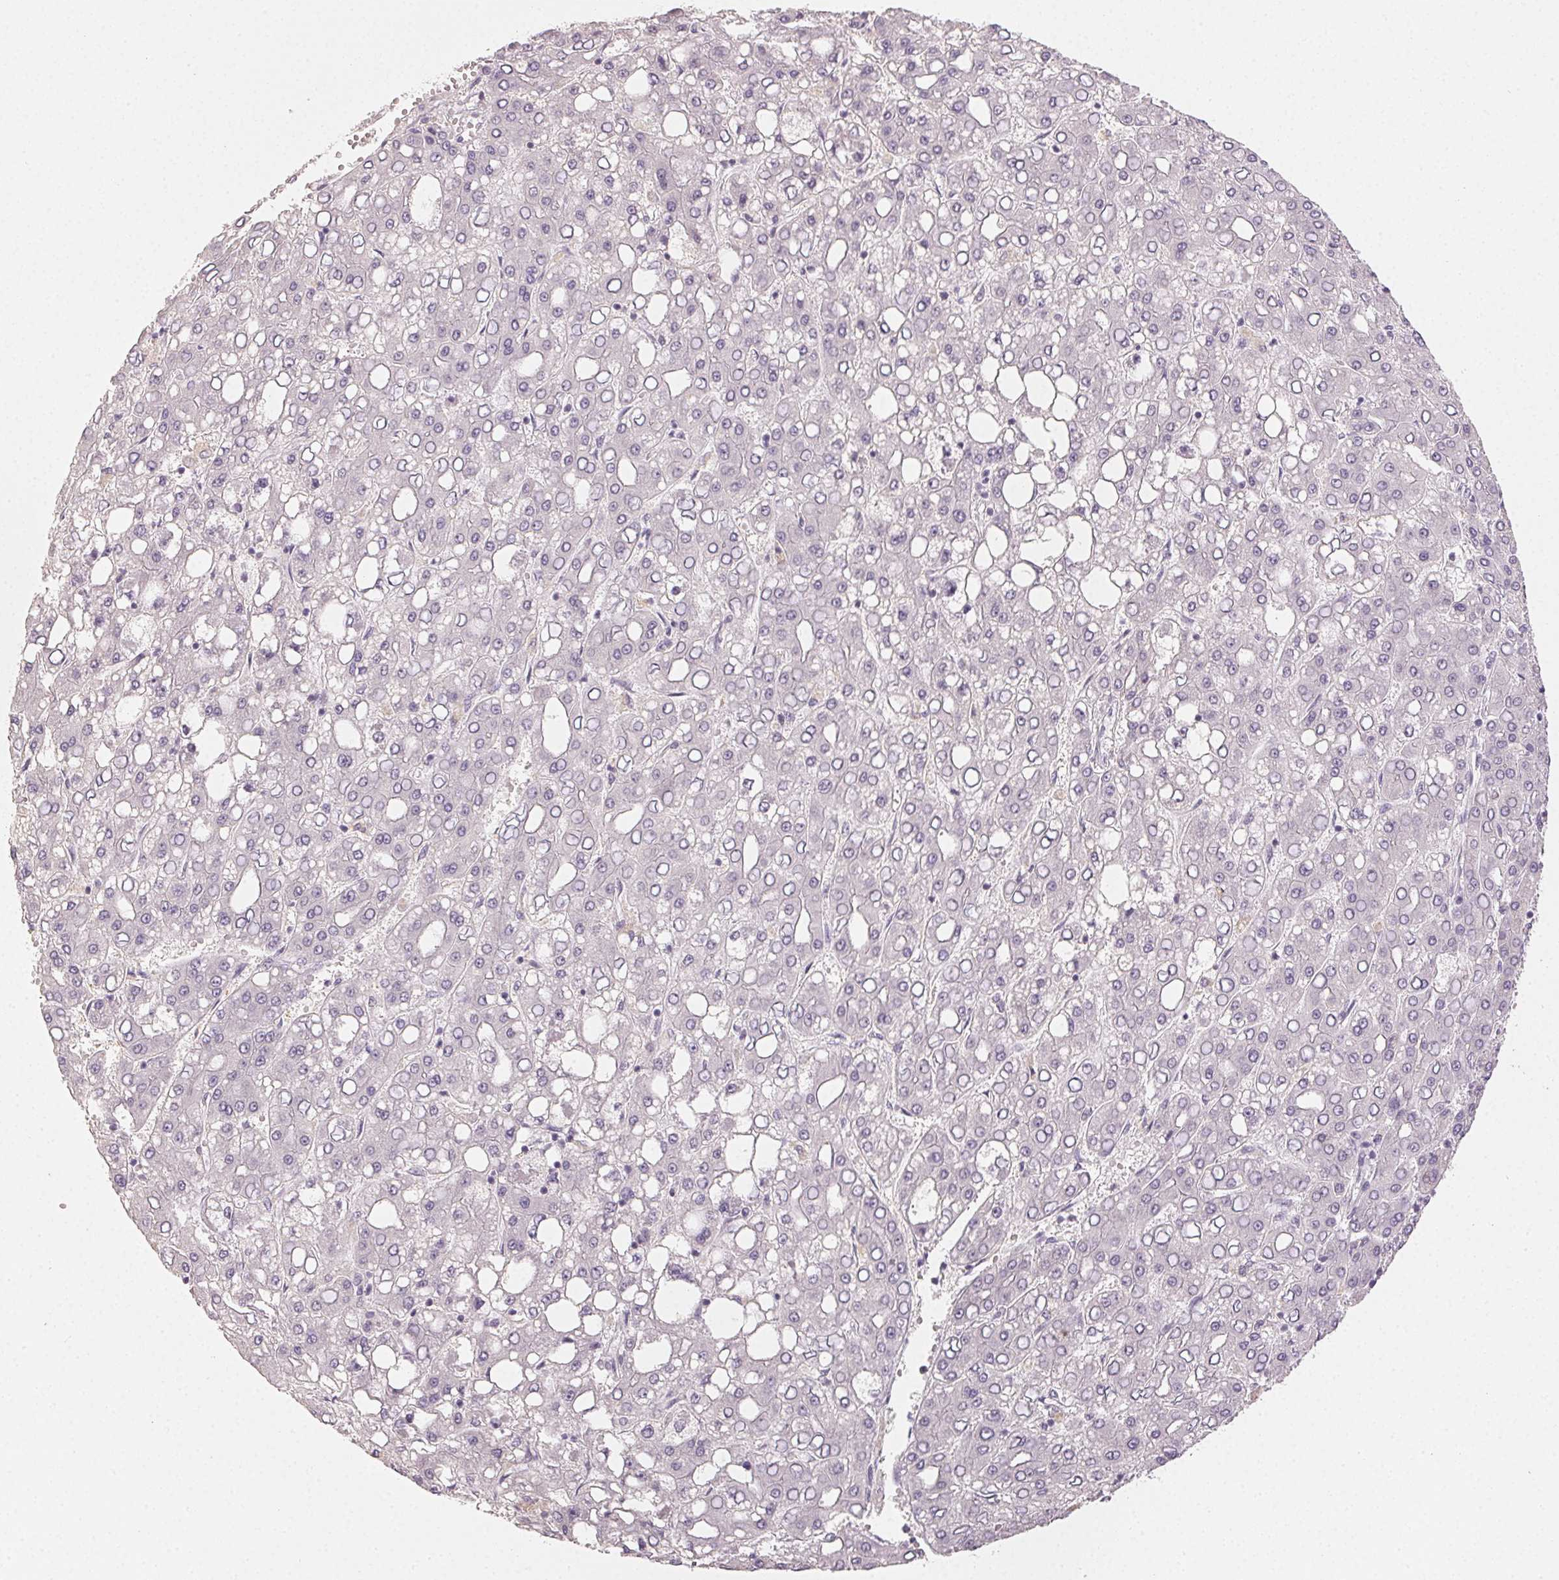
{"staining": {"intensity": "negative", "quantity": "none", "location": "none"}, "tissue": "liver cancer", "cell_type": "Tumor cells", "image_type": "cancer", "snomed": [{"axis": "morphology", "description": "Carcinoma, Hepatocellular, NOS"}, {"axis": "topography", "description": "Liver"}], "caption": "DAB immunohistochemical staining of human liver cancer (hepatocellular carcinoma) shows no significant expression in tumor cells.", "gene": "LVRN", "patient": {"sex": "male", "age": 65}}